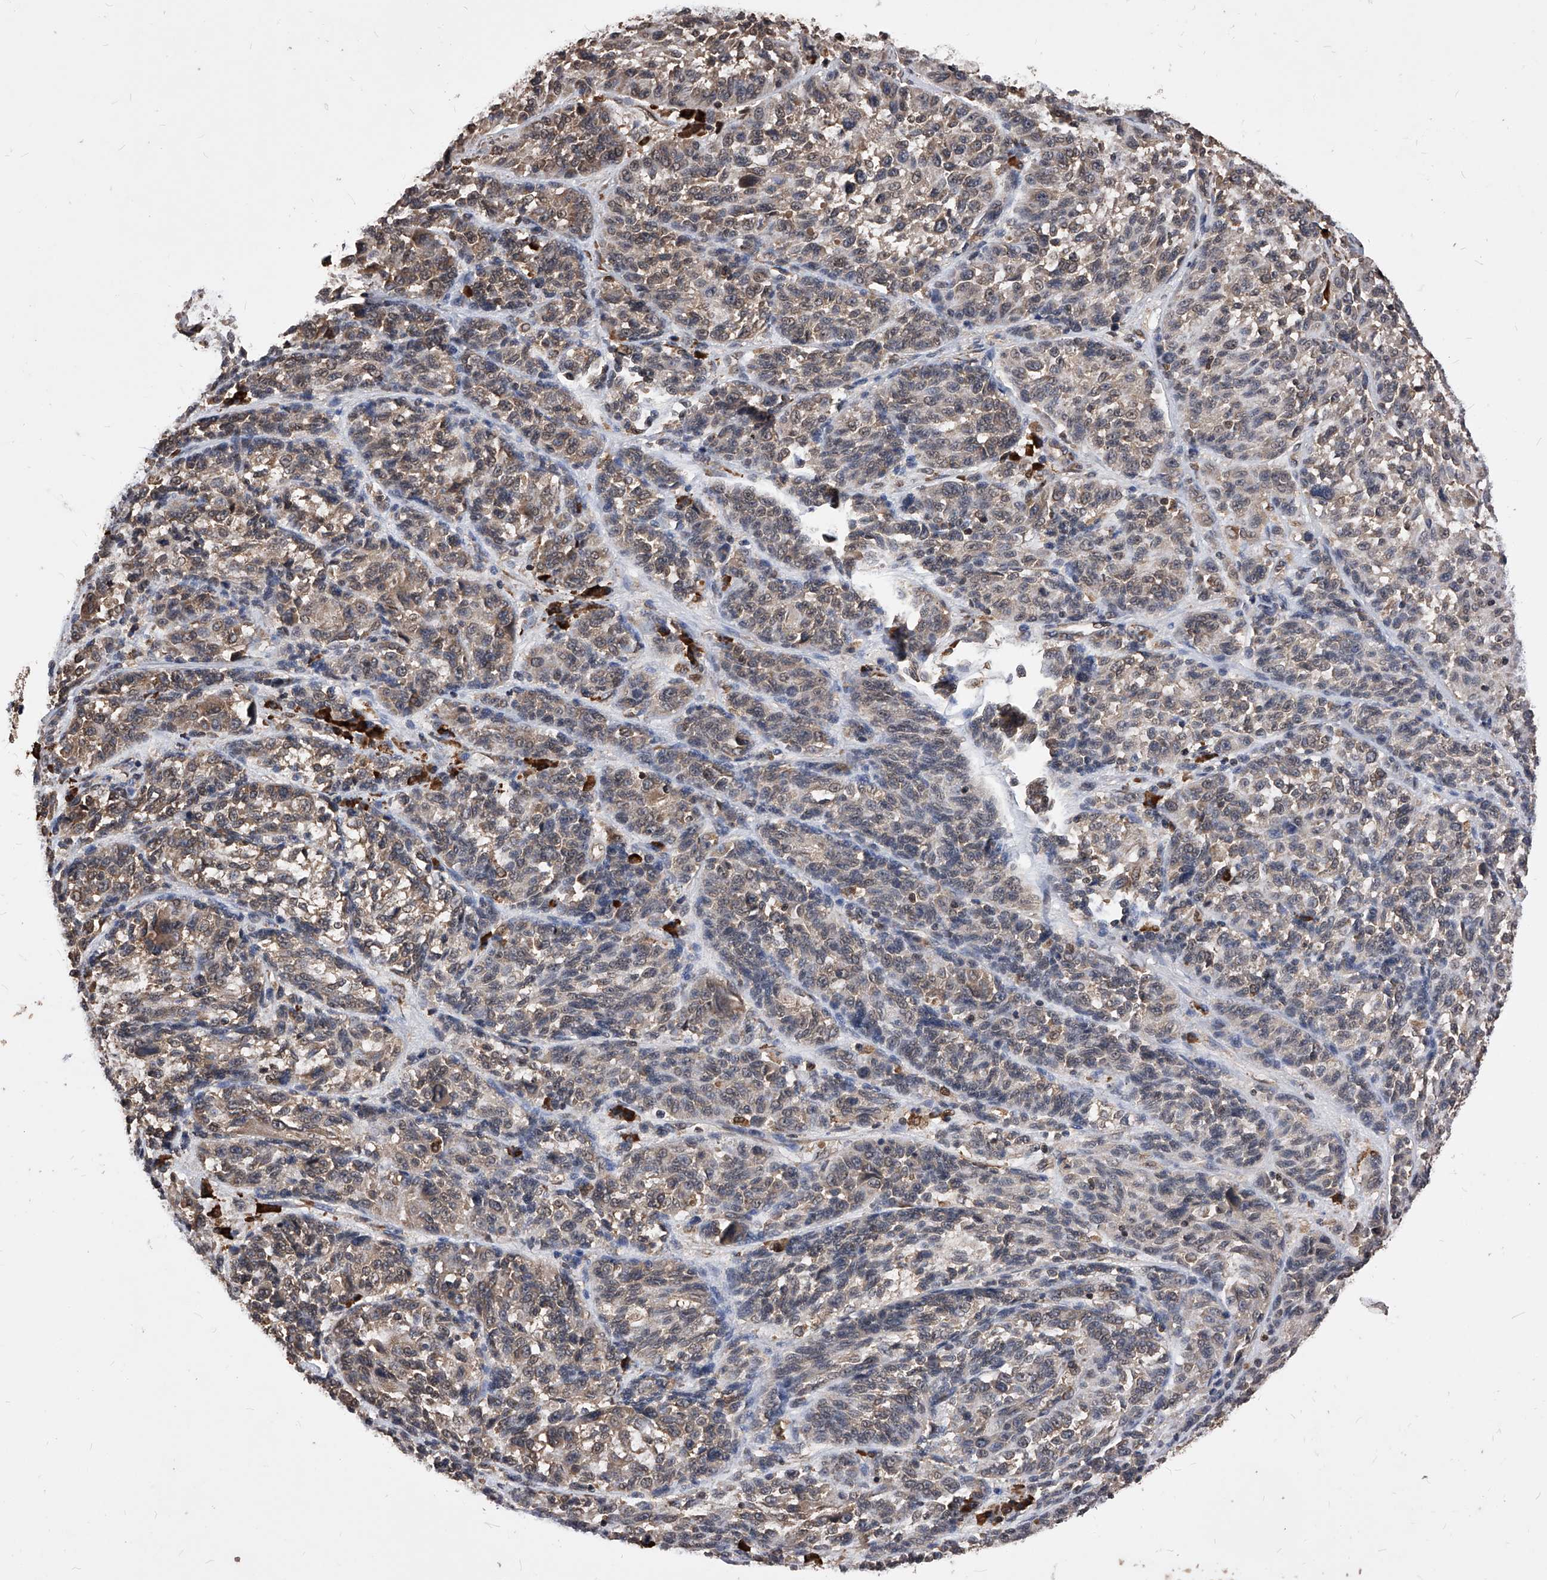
{"staining": {"intensity": "weak", "quantity": "25%-75%", "location": "cytoplasmic/membranous"}, "tissue": "melanoma", "cell_type": "Tumor cells", "image_type": "cancer", "snomed": [{"axis": "morphology", "description": "Malignant melanoma, NOS"}, {"axis": "topography", "description": "Skin"}], "caption": "Immunohistochemistry (IHC) micrograph of neoplastic tissue: human malignant melanoma stained using immunohistochemistry (IHC) demonstrates low levels of weak protein expression localized specifically in the cytoplasmic/membranous of tumor cells, appearing as a cytoplasmic/membranous brown color.", "gene": "ID1", "patient": {"sex": "male", "age": 53}}